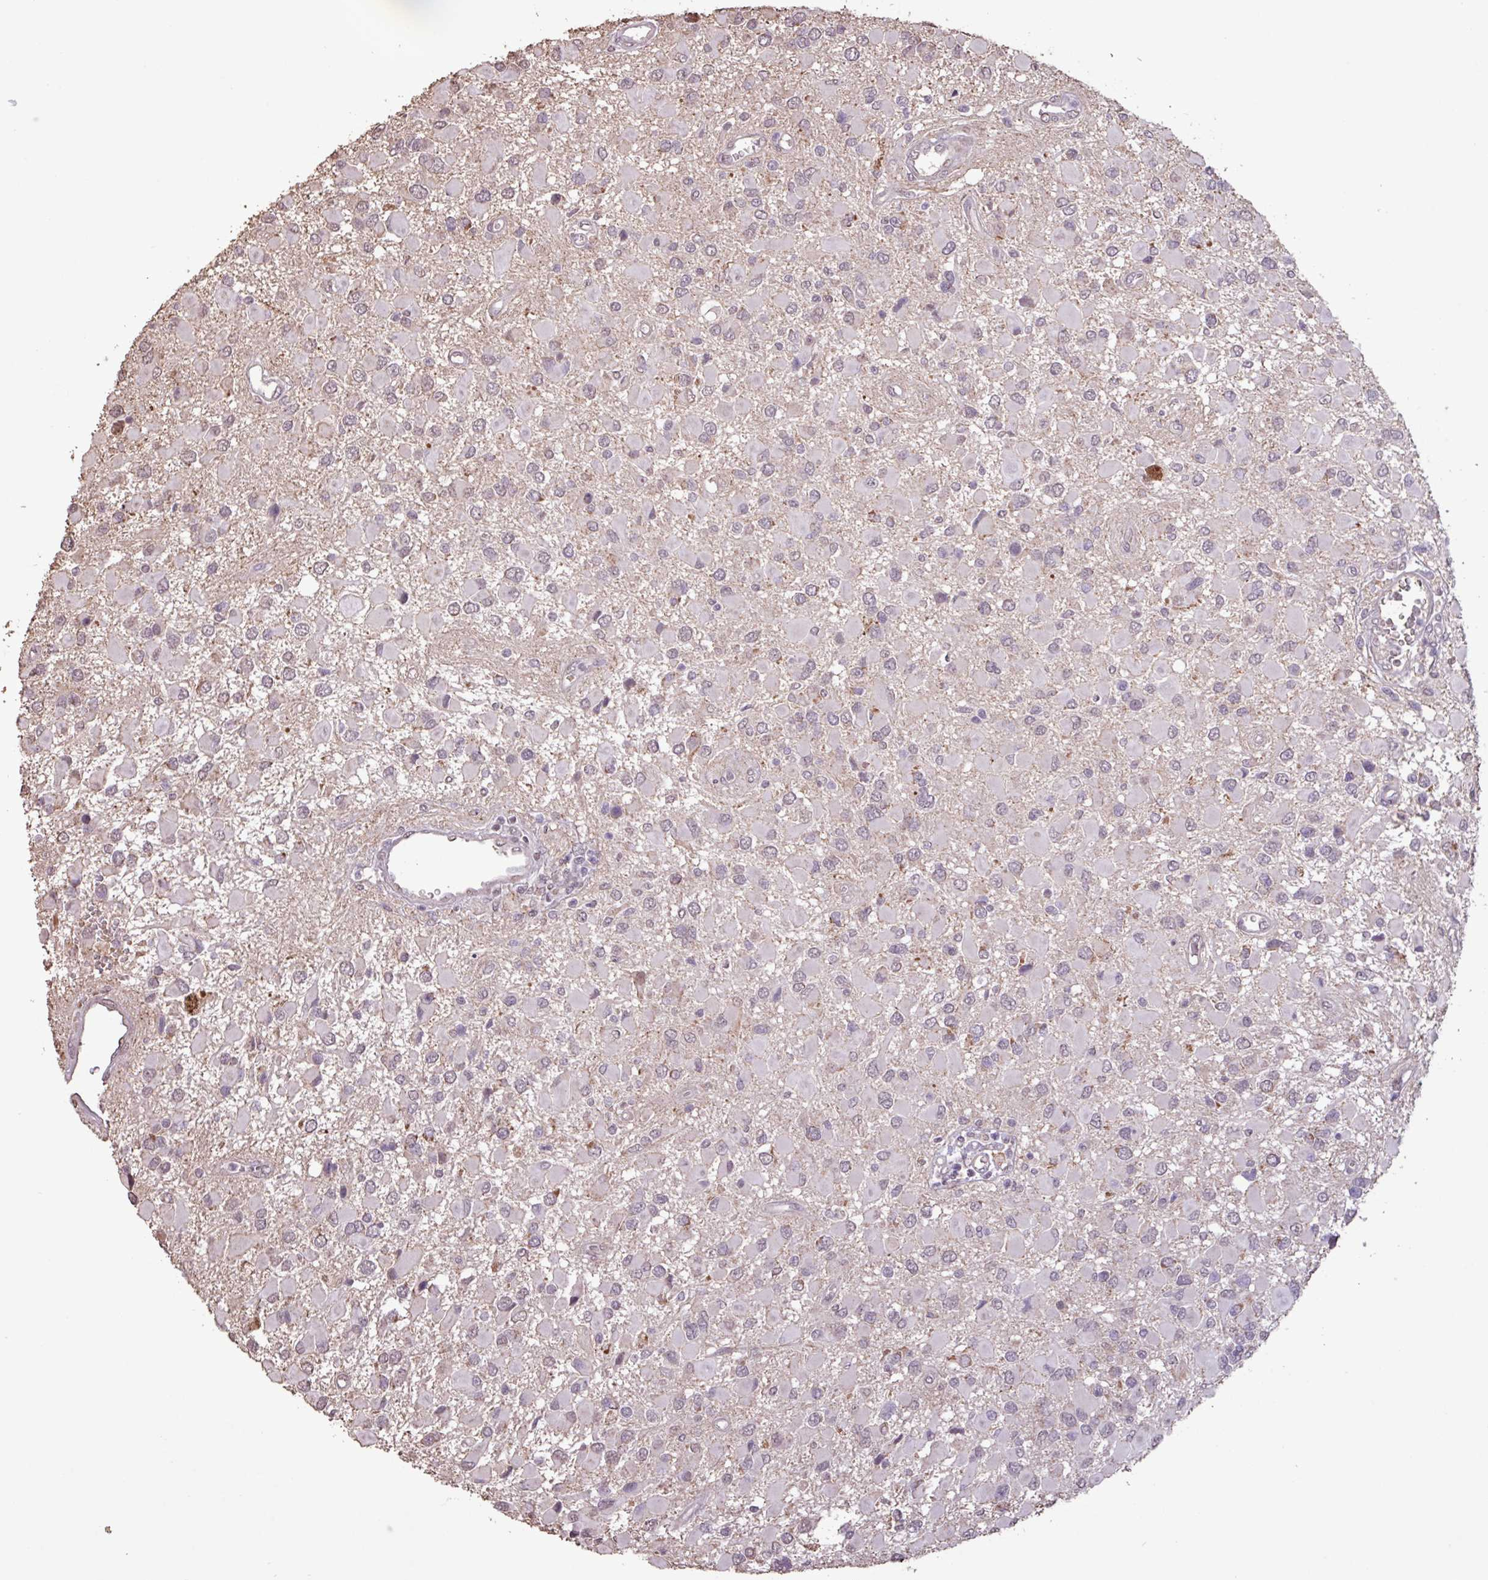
{"staining": {"intensity": "negative", "quantity": "none", "location": "none"}, "tissue": "glioma", "cell_type": "Tumor cells", "image_type": "cancer", "snomed": [{"axis": "morphology", "description": "Glioma, malignant, High grade"}, {"axis": "topography", "description": "Brain"}], "caption": "IHC of malignant glioma (high-grade) shows no expression in tumor cells.", "gene": "L3MBTL3", "patient": {"sex": "male", "age": 53}}